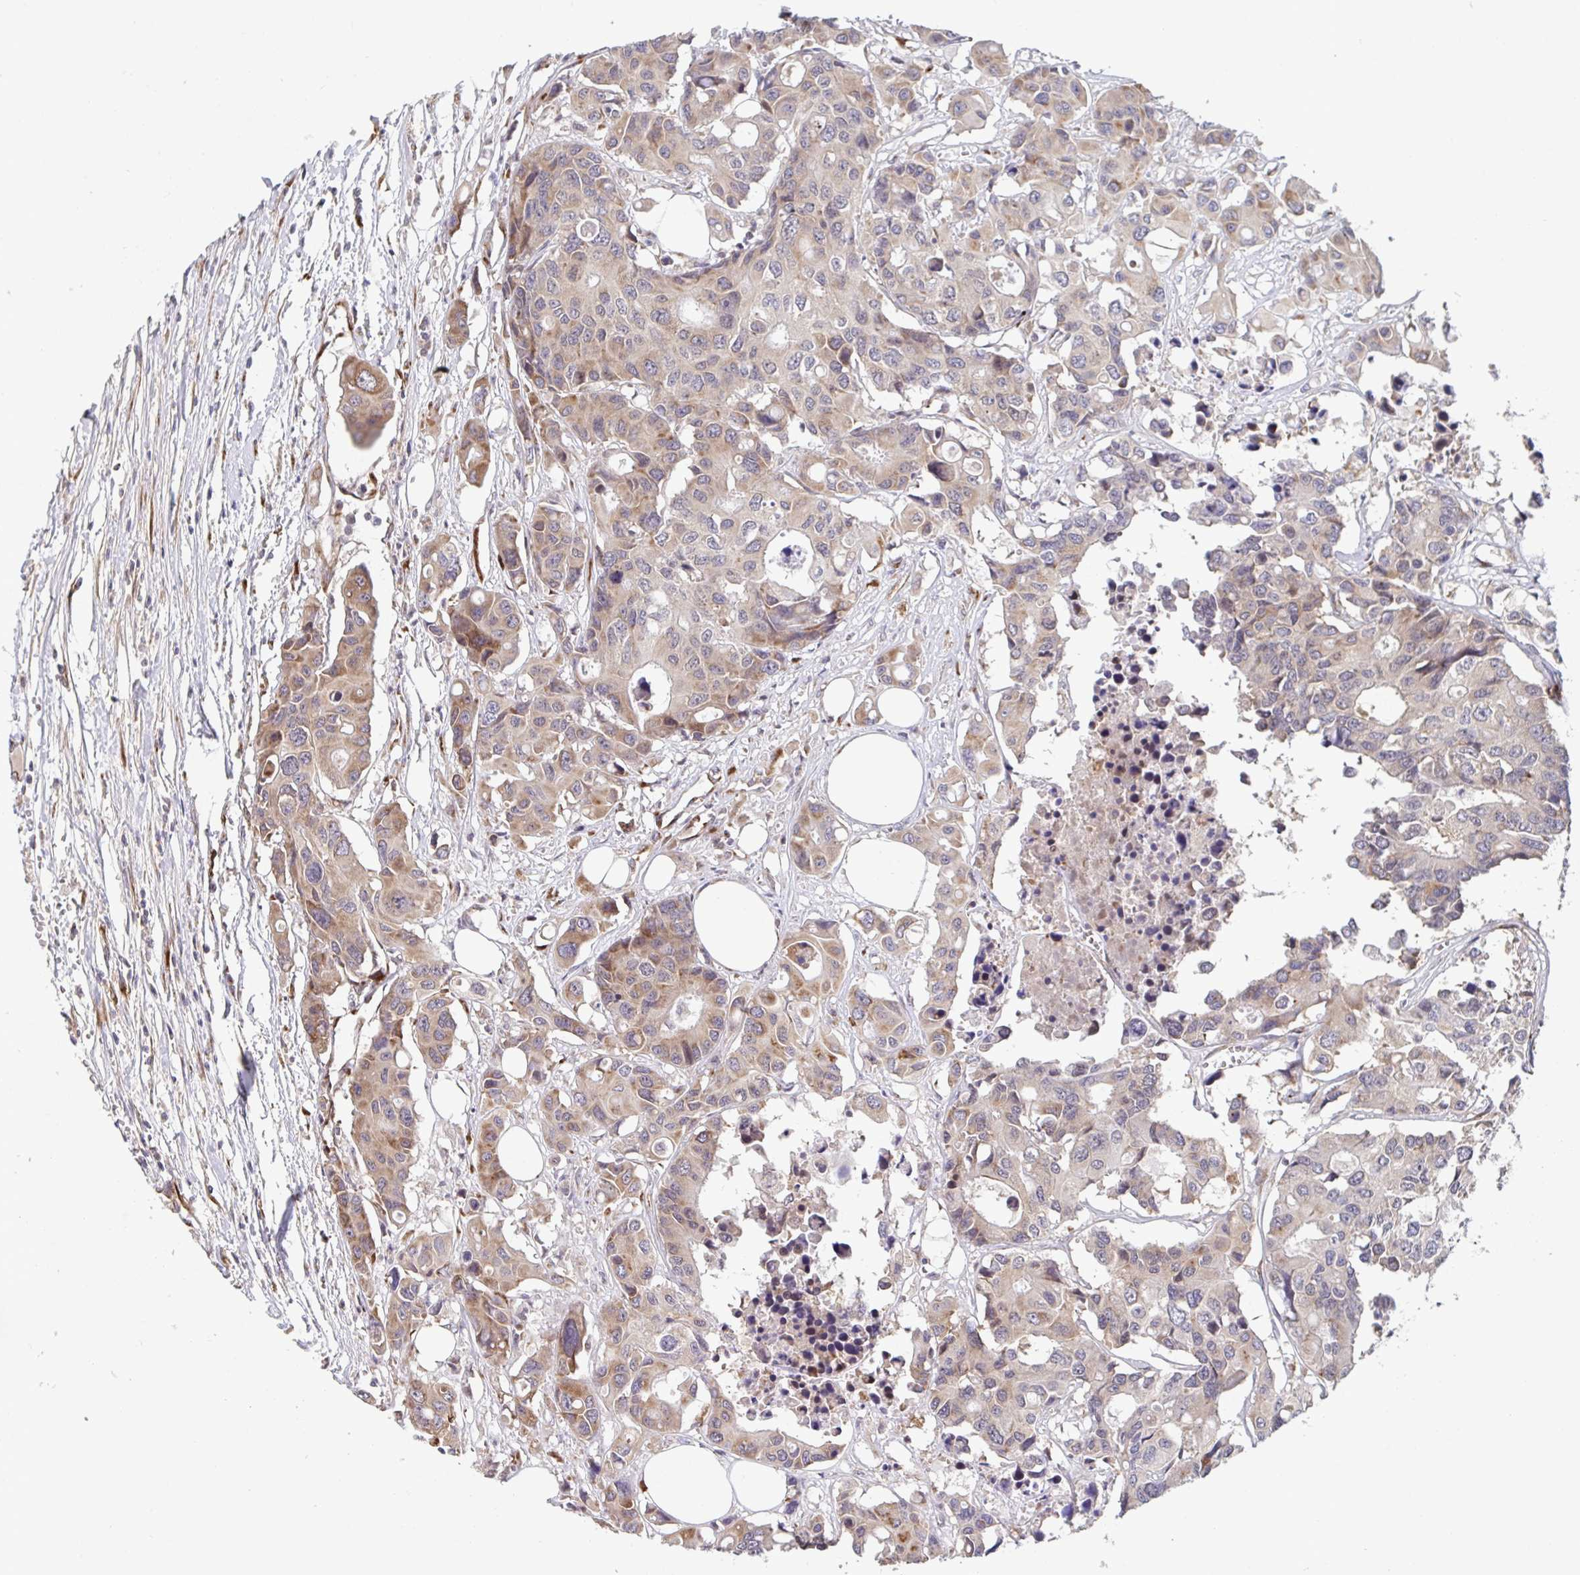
{"staining": {"intensity": "weak", "quantity": ">75%", "location": "cytoplasmic/membranous"}, "tissue": "colorectal cancer", "cell_type": "Tumor cells", "image_type": "cancer", "snomed": [{"axis": "morphology", "description": "Adenocarcinoma, NOS"}, {"axis": "topography", "description": "Colon"}], "caption": "High-magnification brightfield microscopy of colorectal cancer stained with DAB (brown) and counterstained with hematoxylin (blue). tumor cells exhibit weak cytoplasmic/membranous expression is identified in about>75% of cells.", "gene": "ATP5MJ", "patient": {"sex": "male", "age": 77}}